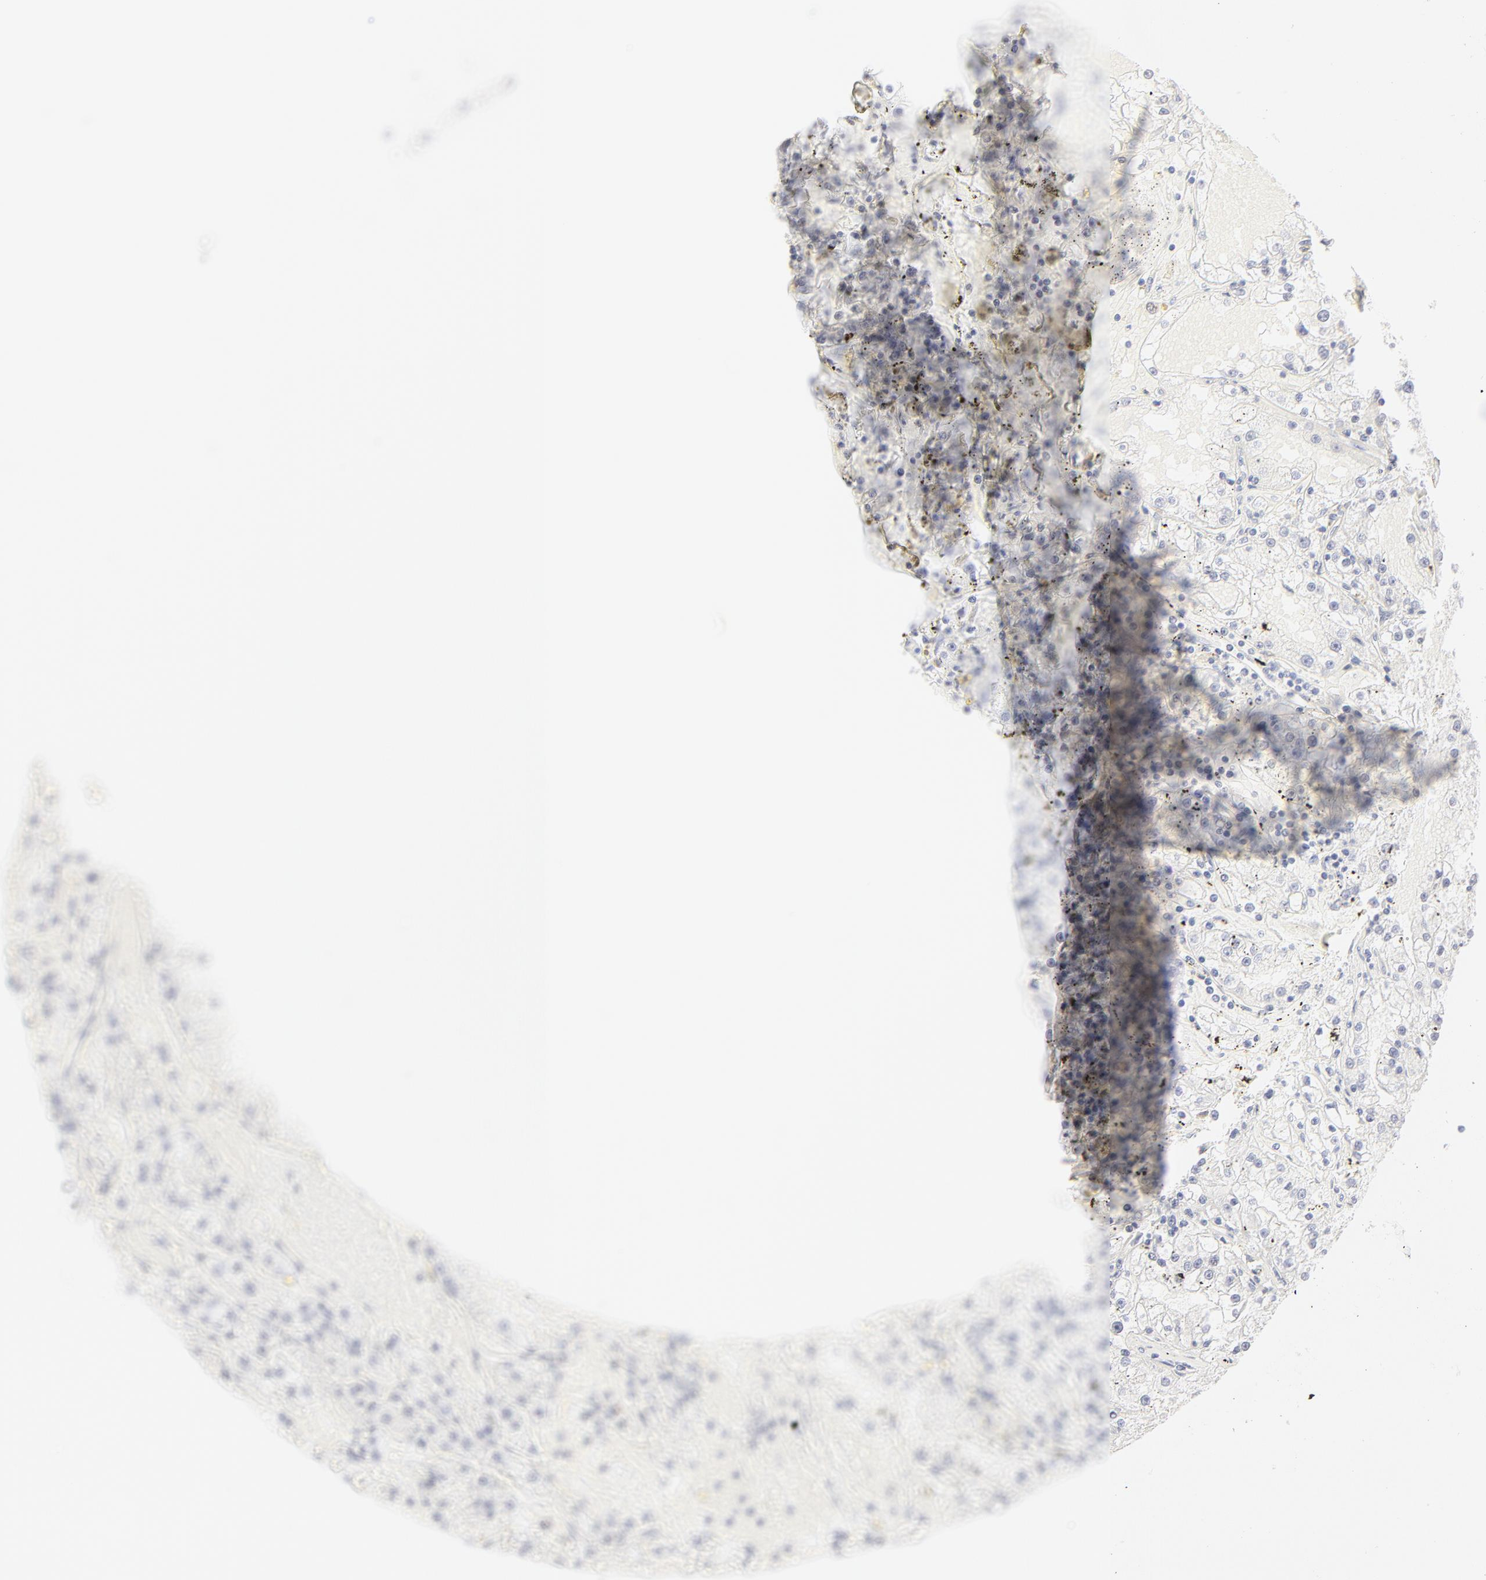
{"staining": {"intensity": "negative", "quantity": "none", "location": "none"}, "tissue": "renal cancer", "cell_type": "Tumor cells", "image_type": "cancer", "snomed": [{"axis": "morphology", "description": "Adenocarcinoma, NOS"}, {"axis": "topography", "description": "Kidney"}], "caption": "High magnification brightfield microscopy of renal cancer (adenocarcinoma) stained with DAB (3,3'-diaminobenzidine) (brown) and counterstained with hematoxylin (blue): tumor cells show no significant expression.", "gene": "ELF3", "patient": {"sex": "male", "age": 56}}